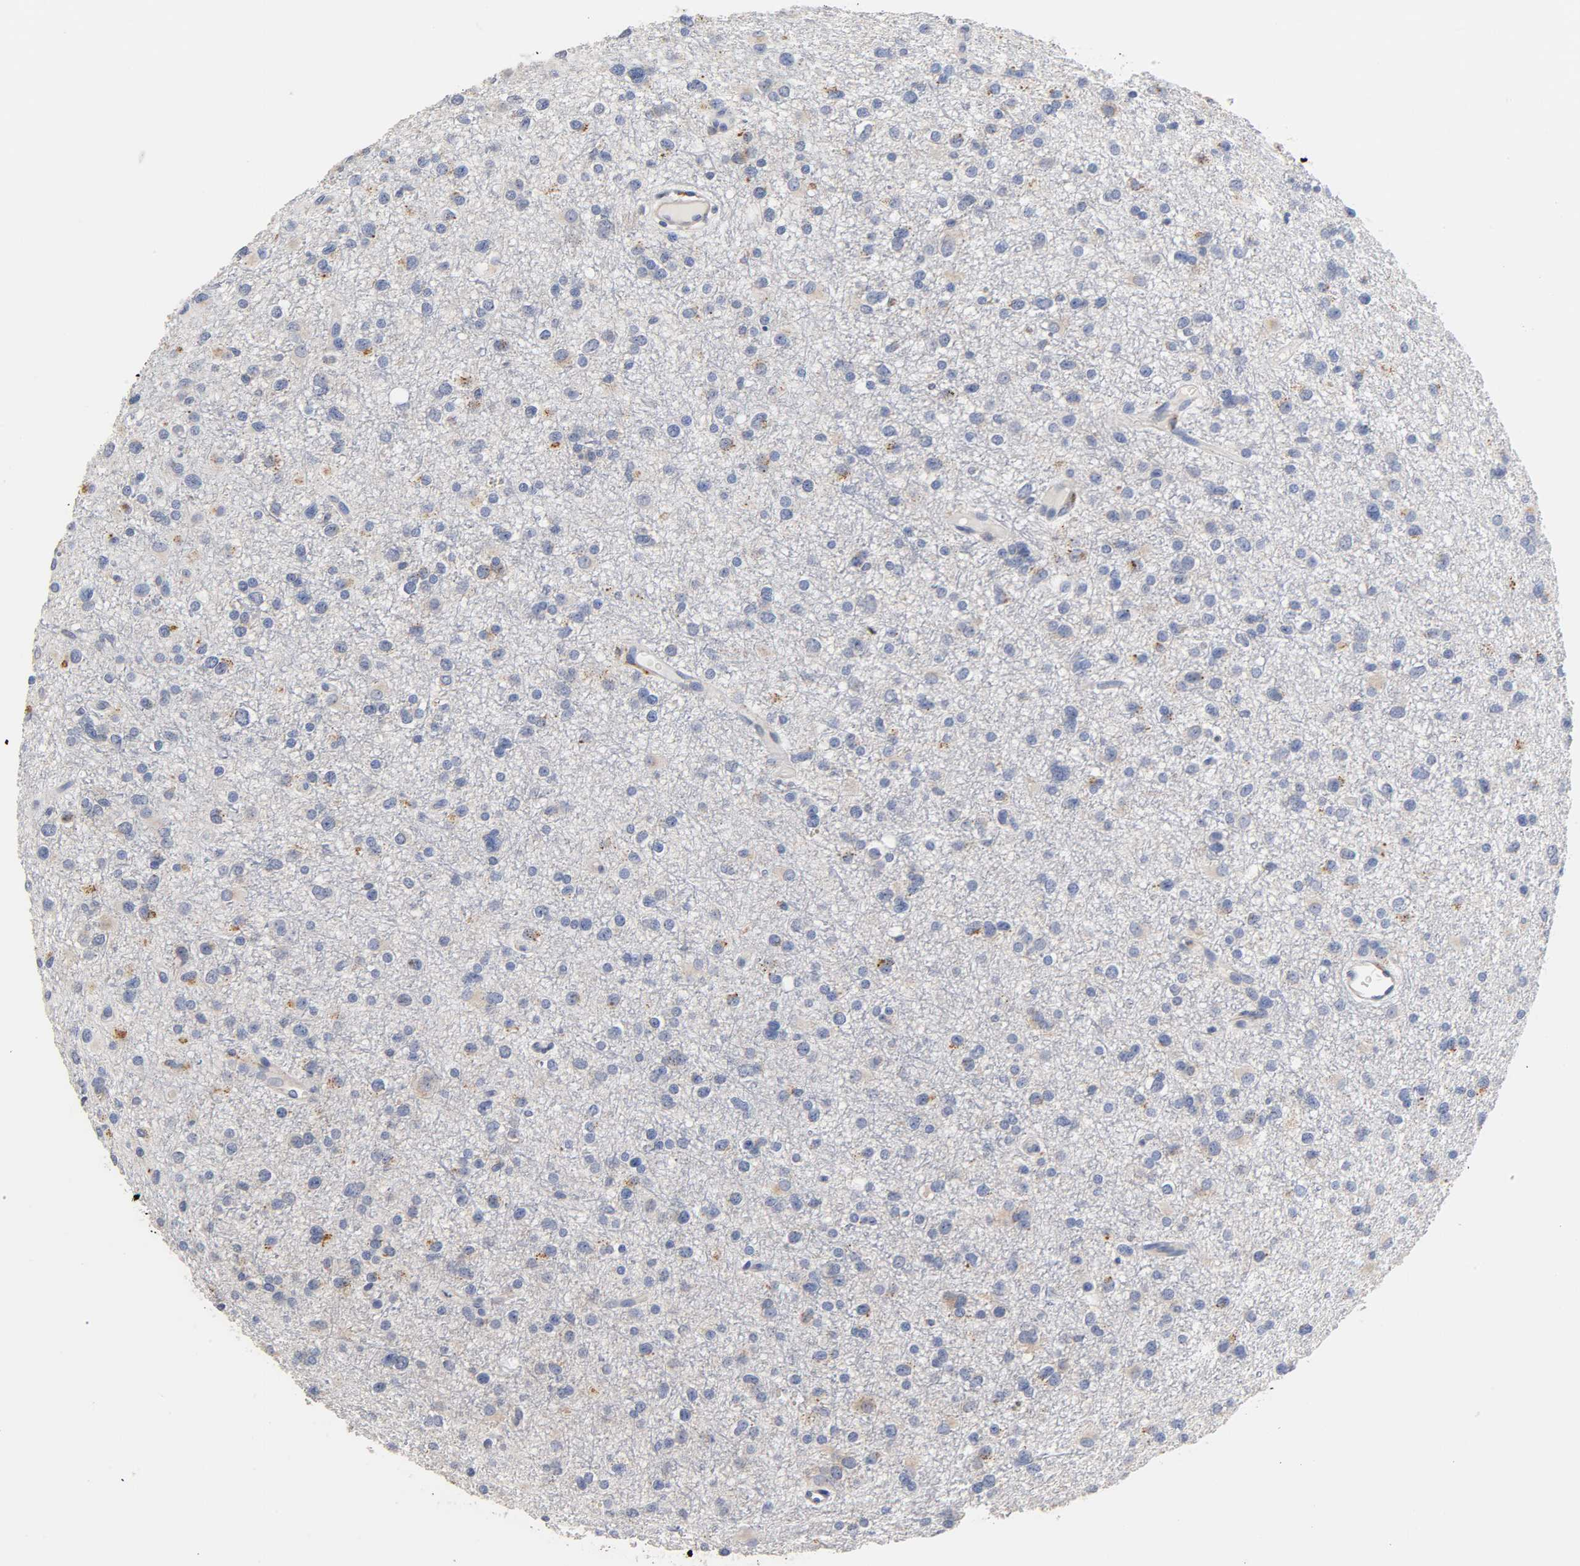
{"staining": {"intensity": "weak", "quantity": "<25%", "location": "cytoplasmic/membranous"}, "tissue": "glioma", "cell_type": "Tumor cells", "image_type": "cancer", "snomed": [{"axis": "morphology", "description": "Glioma, malignant, Low grade"}, {"axis": "topography", "description": "Brain"}], "caption": "Tumor cells show no significant staining in glioma.", "gene": "SEMA5A", "patient": {"sex": "male", "age": 42}}